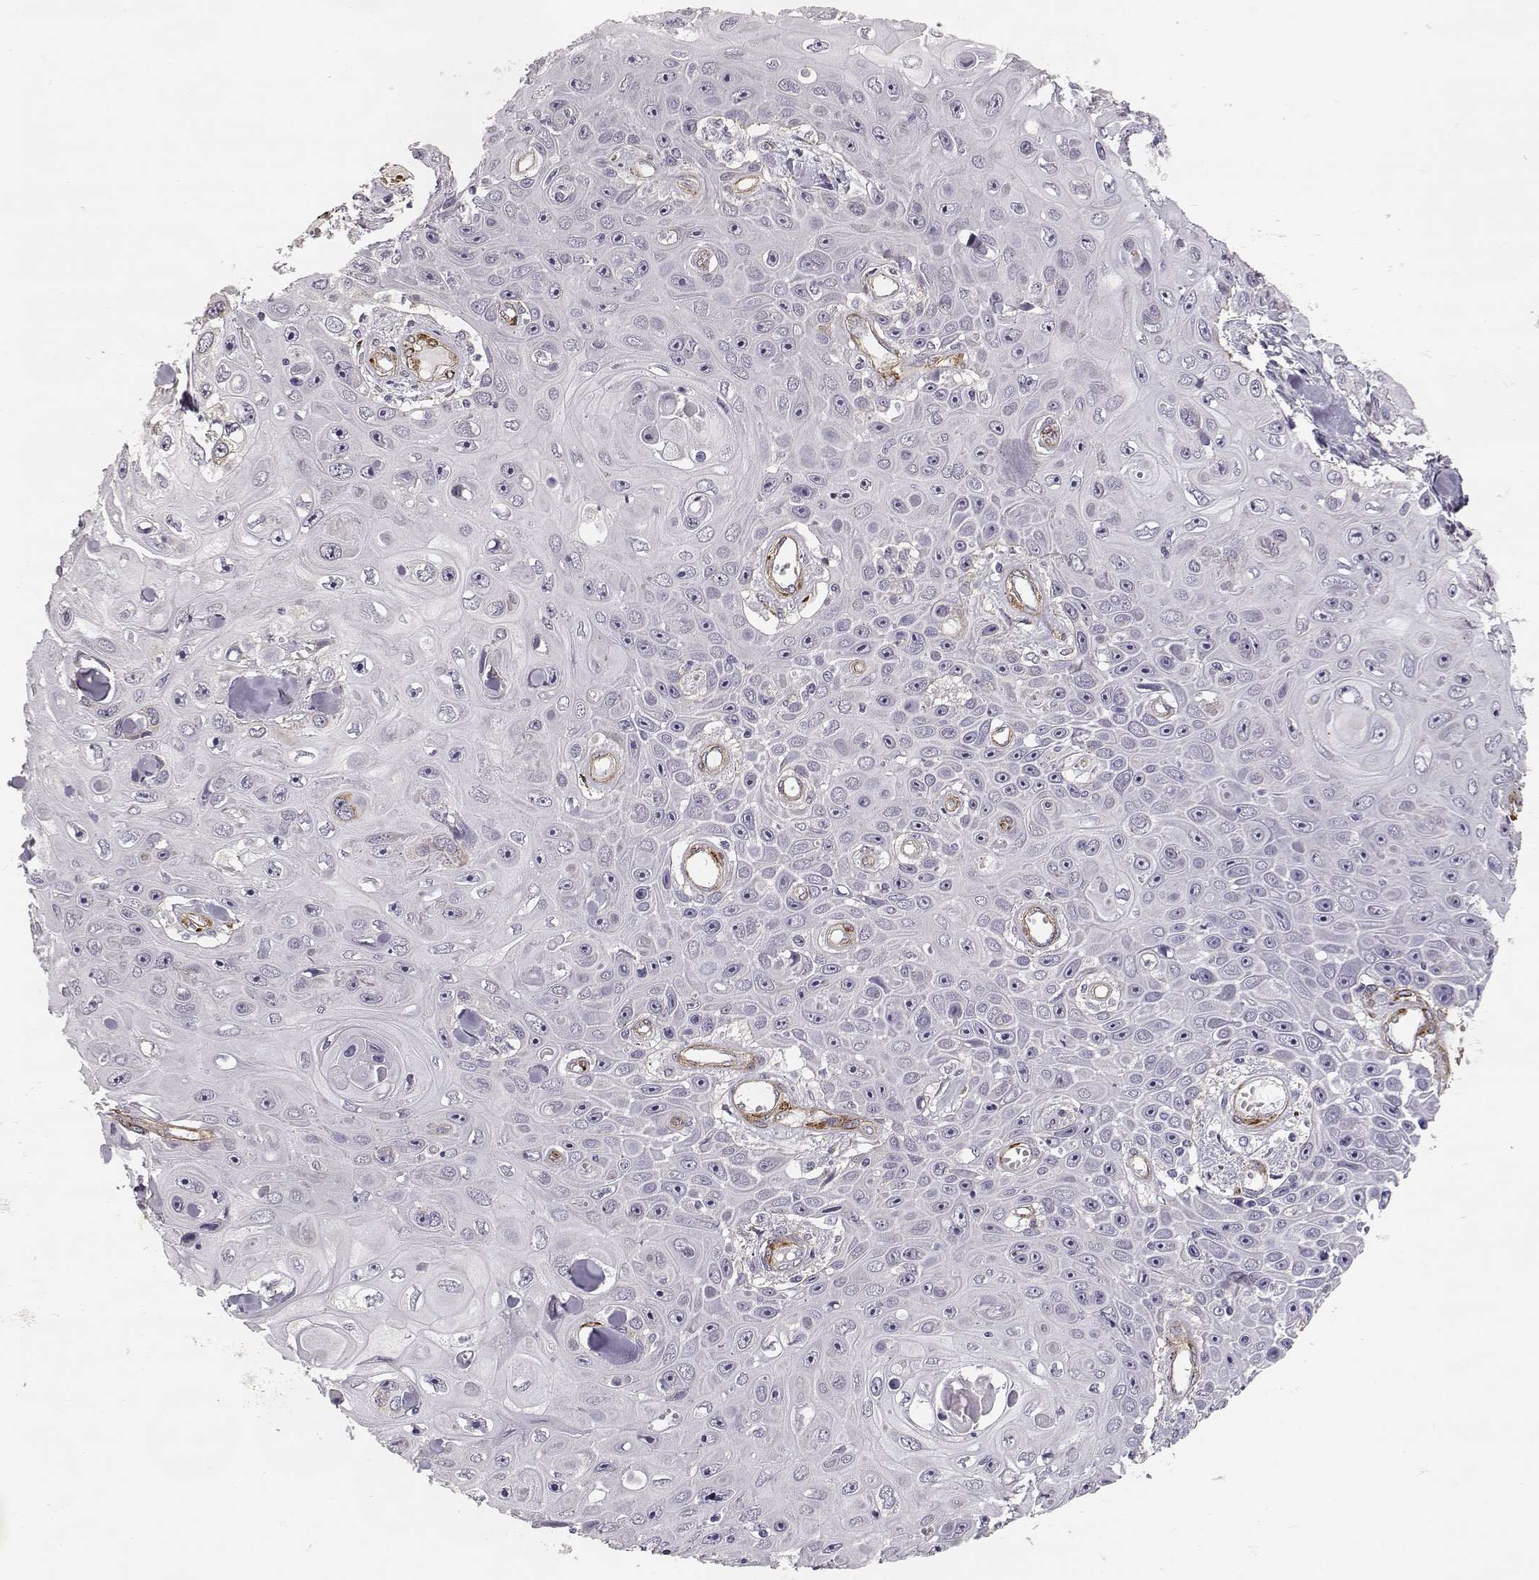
{"staining": {"intensity": "negative", "quantity": "none", "location": "none"}, "tissue": "skin cancer", "cell_type": "Tumor cells", "image_type": "cancer", "snomed": [{"axis": "morphology", "description": "Squamous cell carcinoma, NOS"}, {"axis": "topography", "description": "Skin"}], "caption": "Tumor cells are negative for protein expression in human skin cancer (squamous cell carcinoma).", "gene": "LAMC1", "patient": {"sex": "male", "age": 82}}